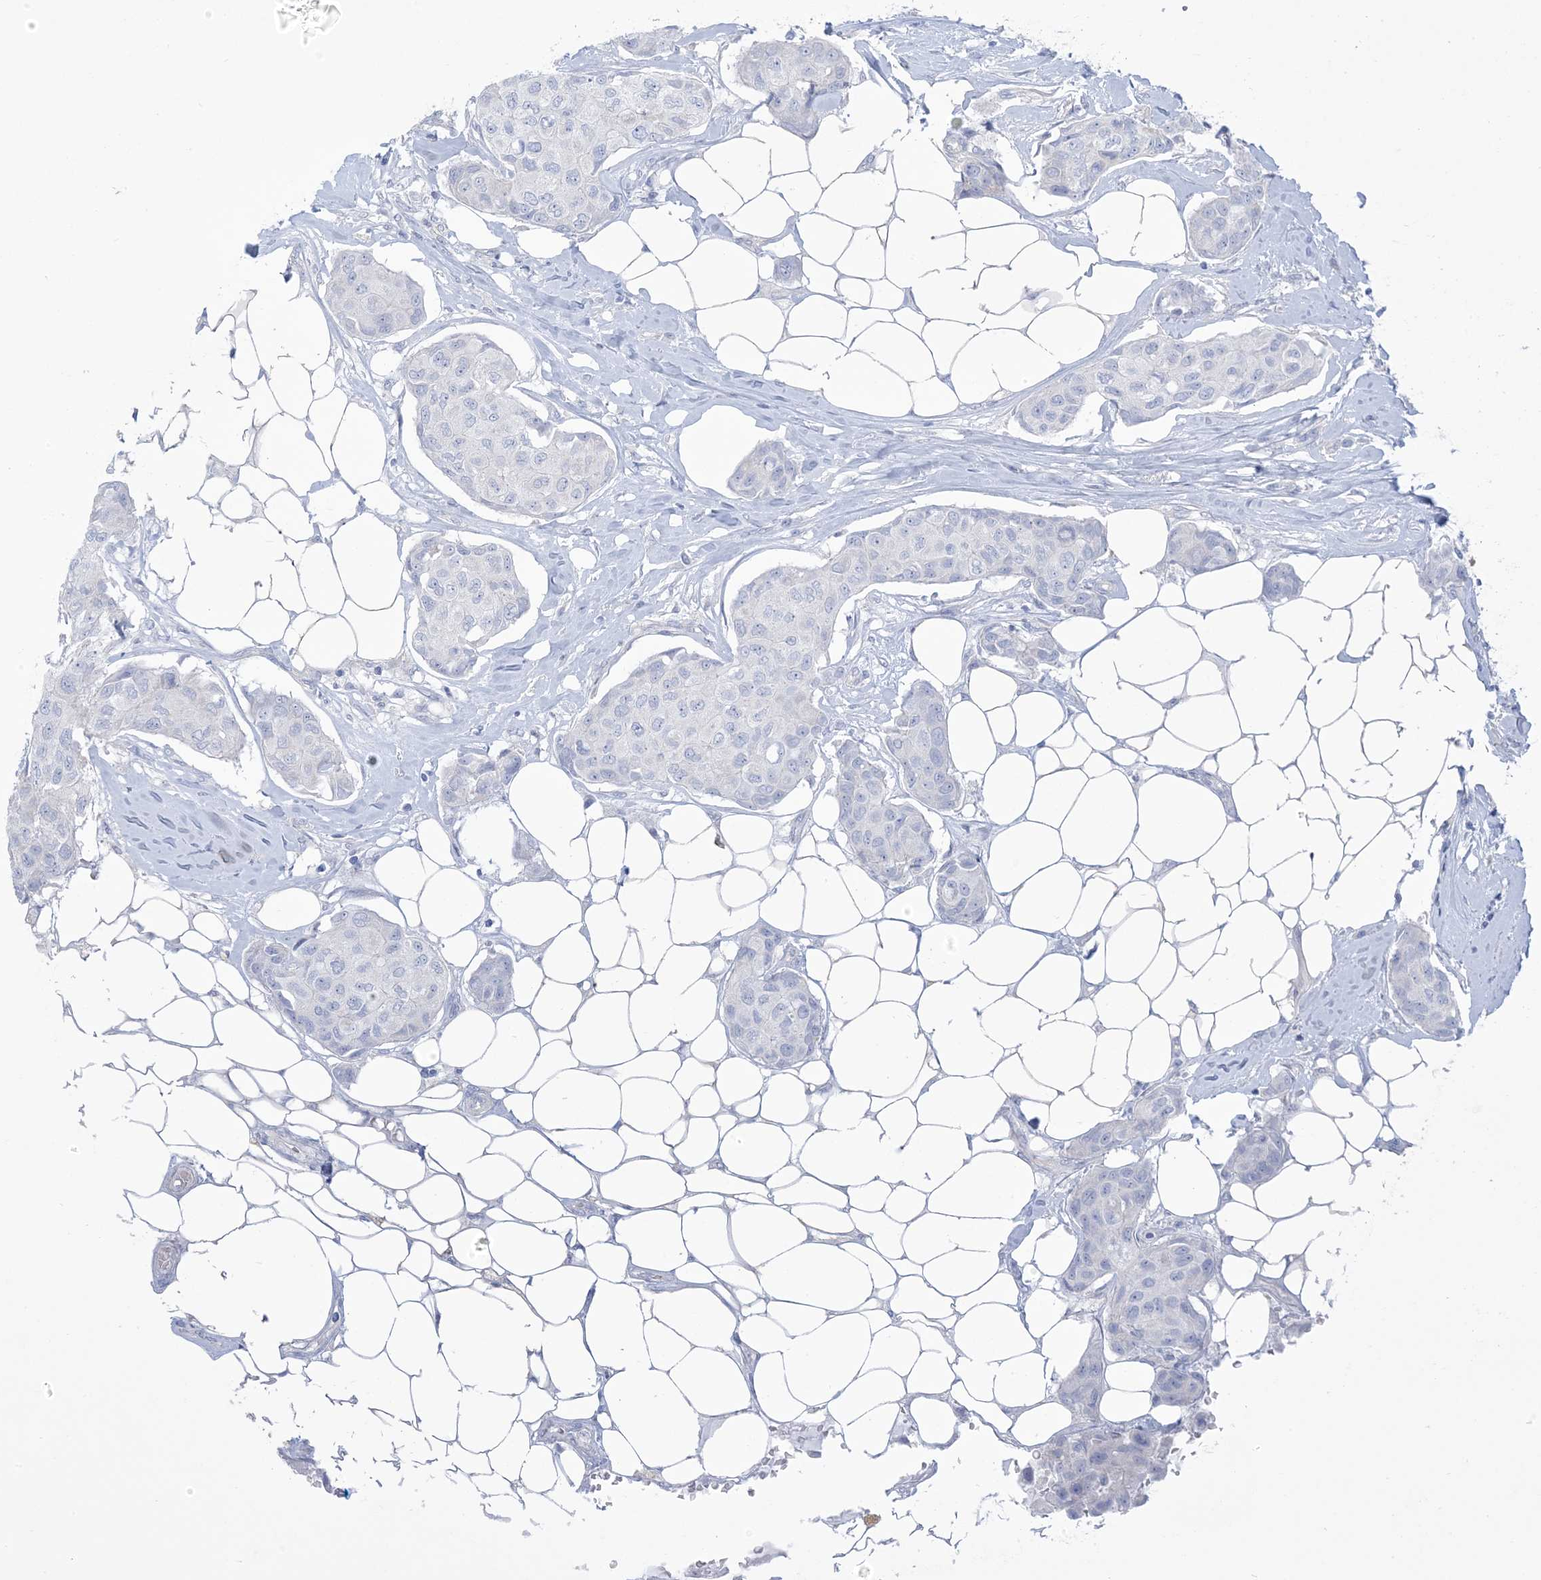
{"staining": {"intensity": "negative", "quantity": "none", "location": "none"}, "tissue": "breast cancer", "cell_type": "Tumor cells", "image_type": "cancer", "snomed": [{"axis": "morphology", "description": "Duct carcinoma"}, {"axis": "topography", "description": "Breast"}], "caption": "DAB immunohistochemical staining of human breast cancer (infiltrating ductal carcinoma) reveals no significant staining in tumor cells.", "gene": "MTHFD2L", "patient": {"sex": "female", "age": 80}}